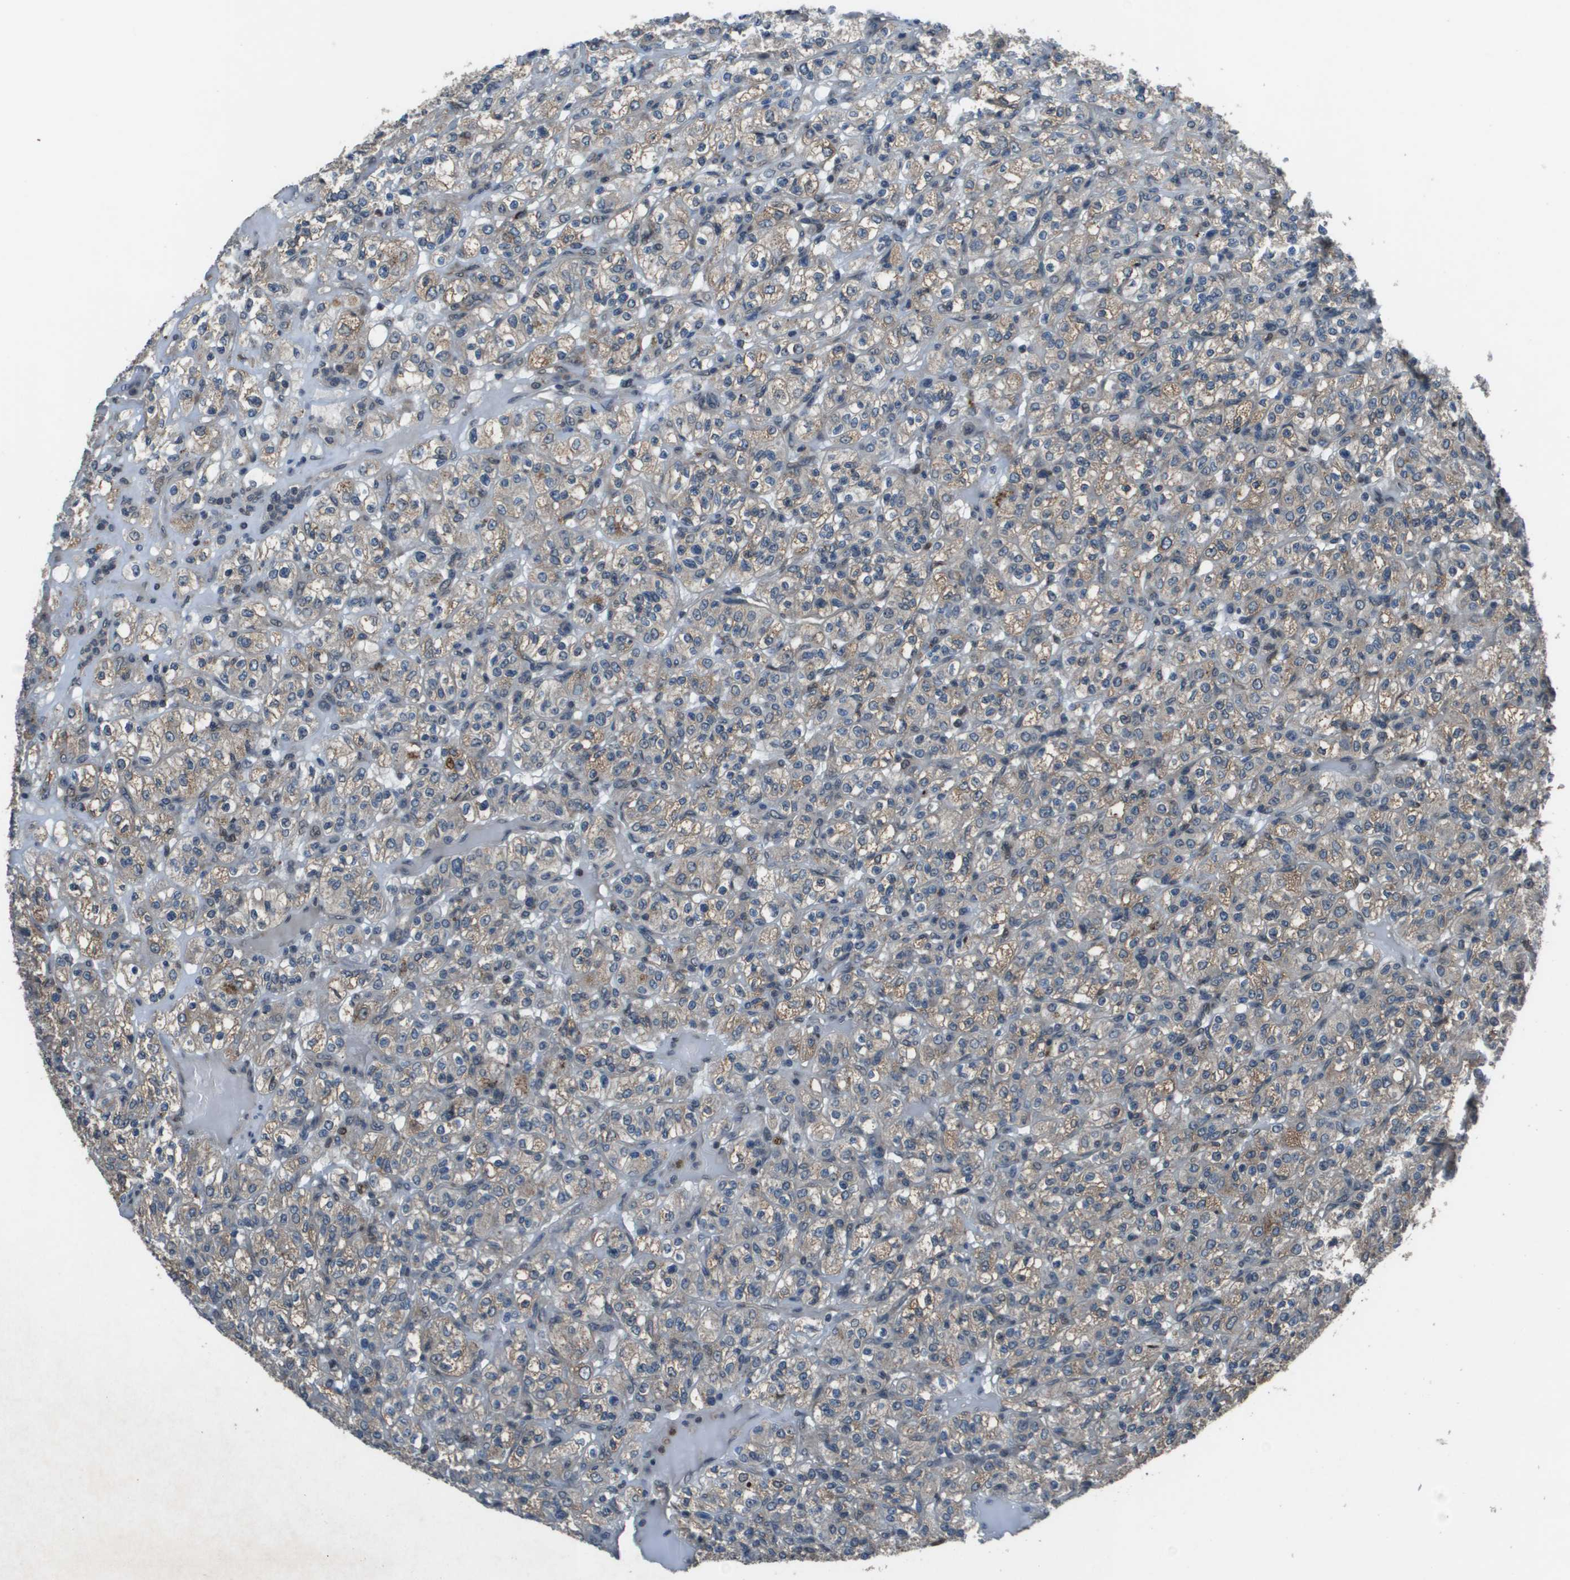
{"staining": {"intensity": "weak", "quantity": "<25%", "location": "cytoplasmic/membranous"}, "tissue": "renal cancer", "cell_type": "Tumor cells", "image_type": "cancer", "snomed": [{"axis": "morphology", "description": "Normal tissue, NOS"}, {"axis": "morphology", "description": "Adenocarcinoma, NOS"}, {"axis": "topography", "description": "Kidney"}], "caption": "High power microscopy photomicrograph of an immunohistochemistry image of renal adenocarcinoma, revealing no significant positivity in tumor cells.", "gene": "GOSR2", "patient": {"sex": "female", "age": 72}}